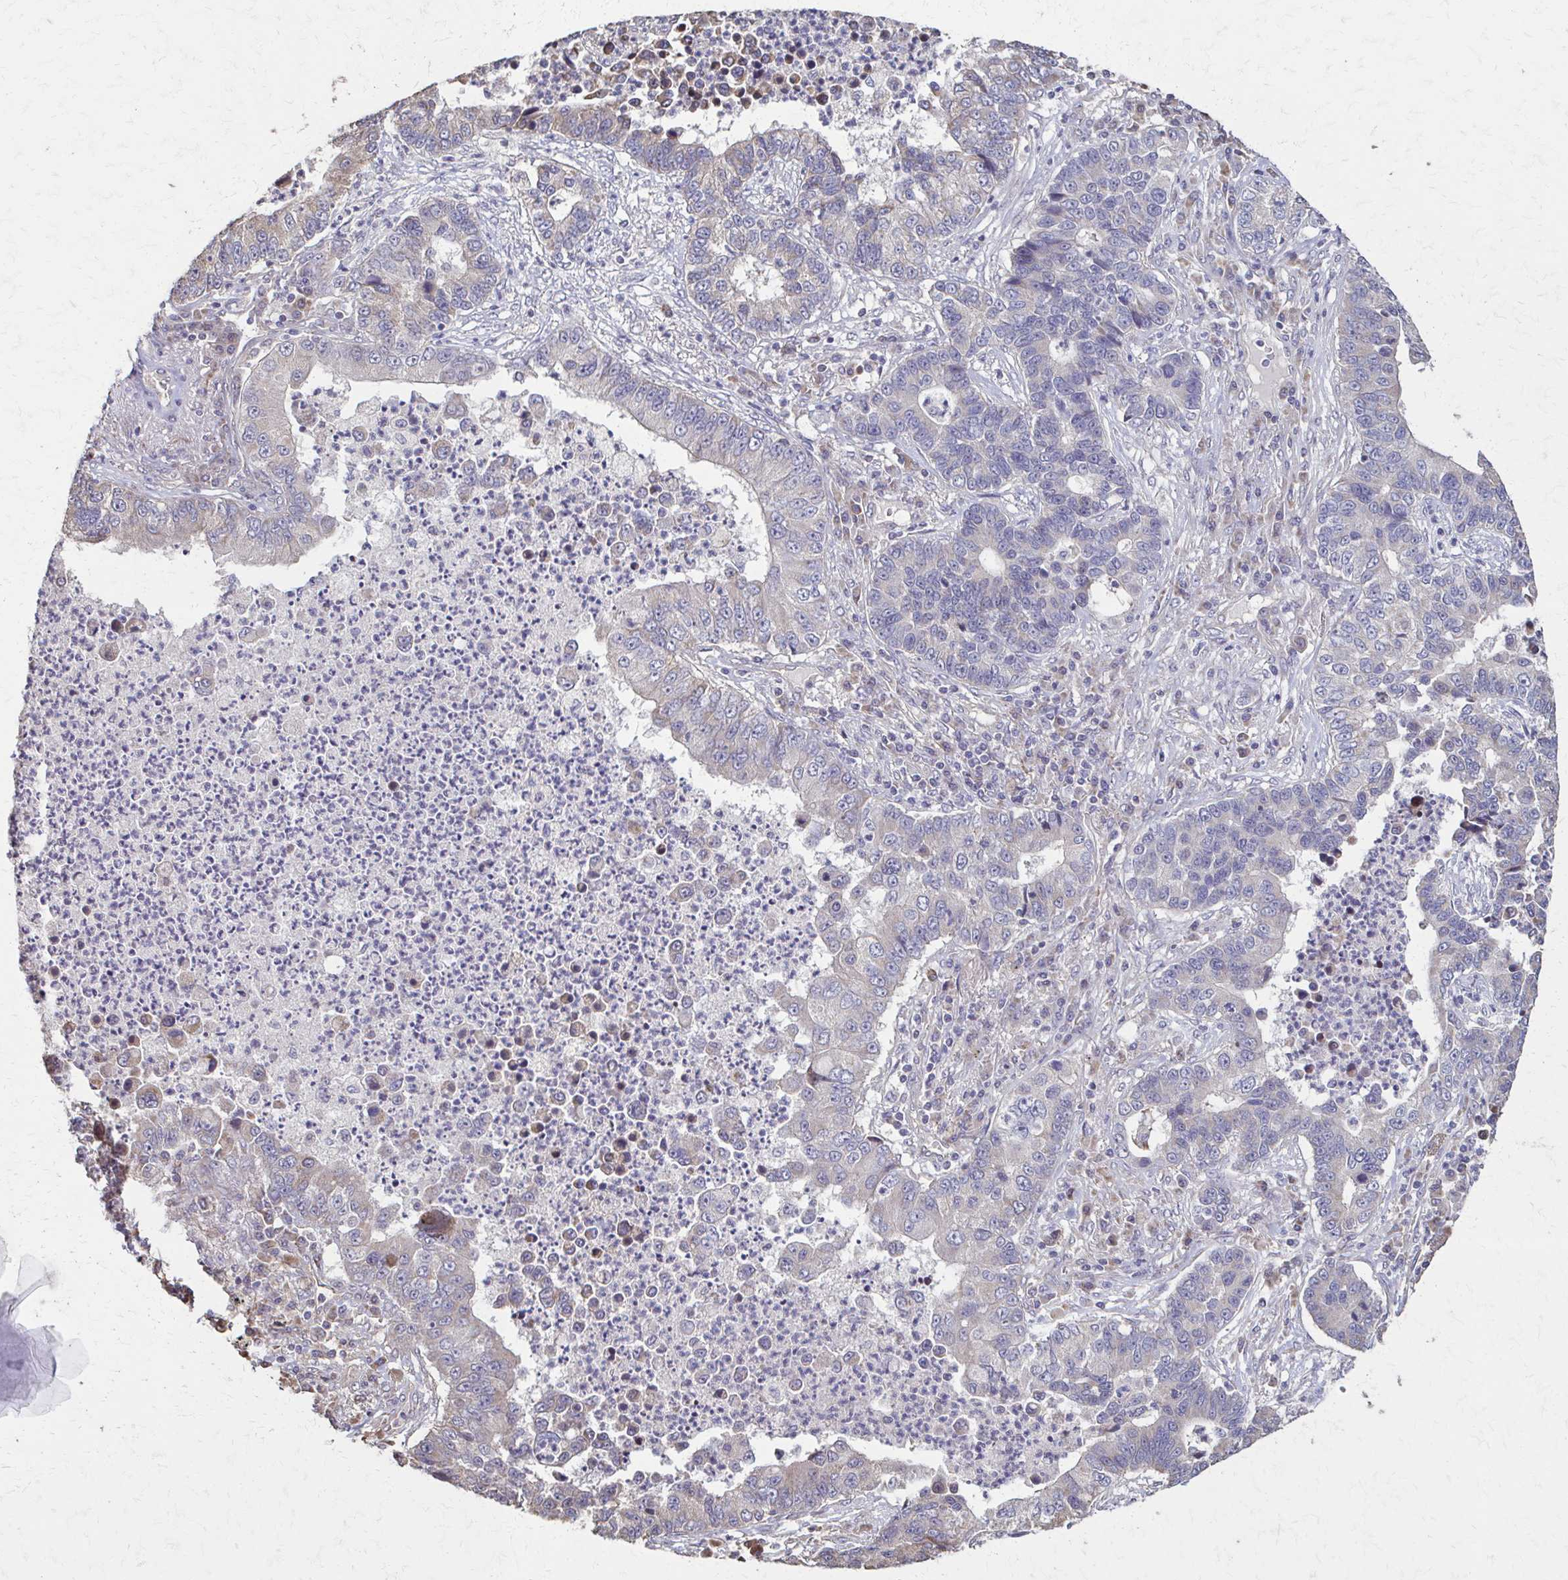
{"staining": {"intensity": "negative", "quantity": "none", "location": "none"}, "tissue": "lung cancer", "cell_type": "Tumor cells", "image_type": "cancer", "snomed": [{"axis": "morphology", "description": "Adenocarcinoma, NOS"}, {"axis": "topography", "description": "Lung"}], "caption": "DAB immunohistochemical staining of lung adenocarcinoma displays no significant positivity in tumor cells.", "gene": "IL18BP", "patient": {"sex": "female", "age": 57}}